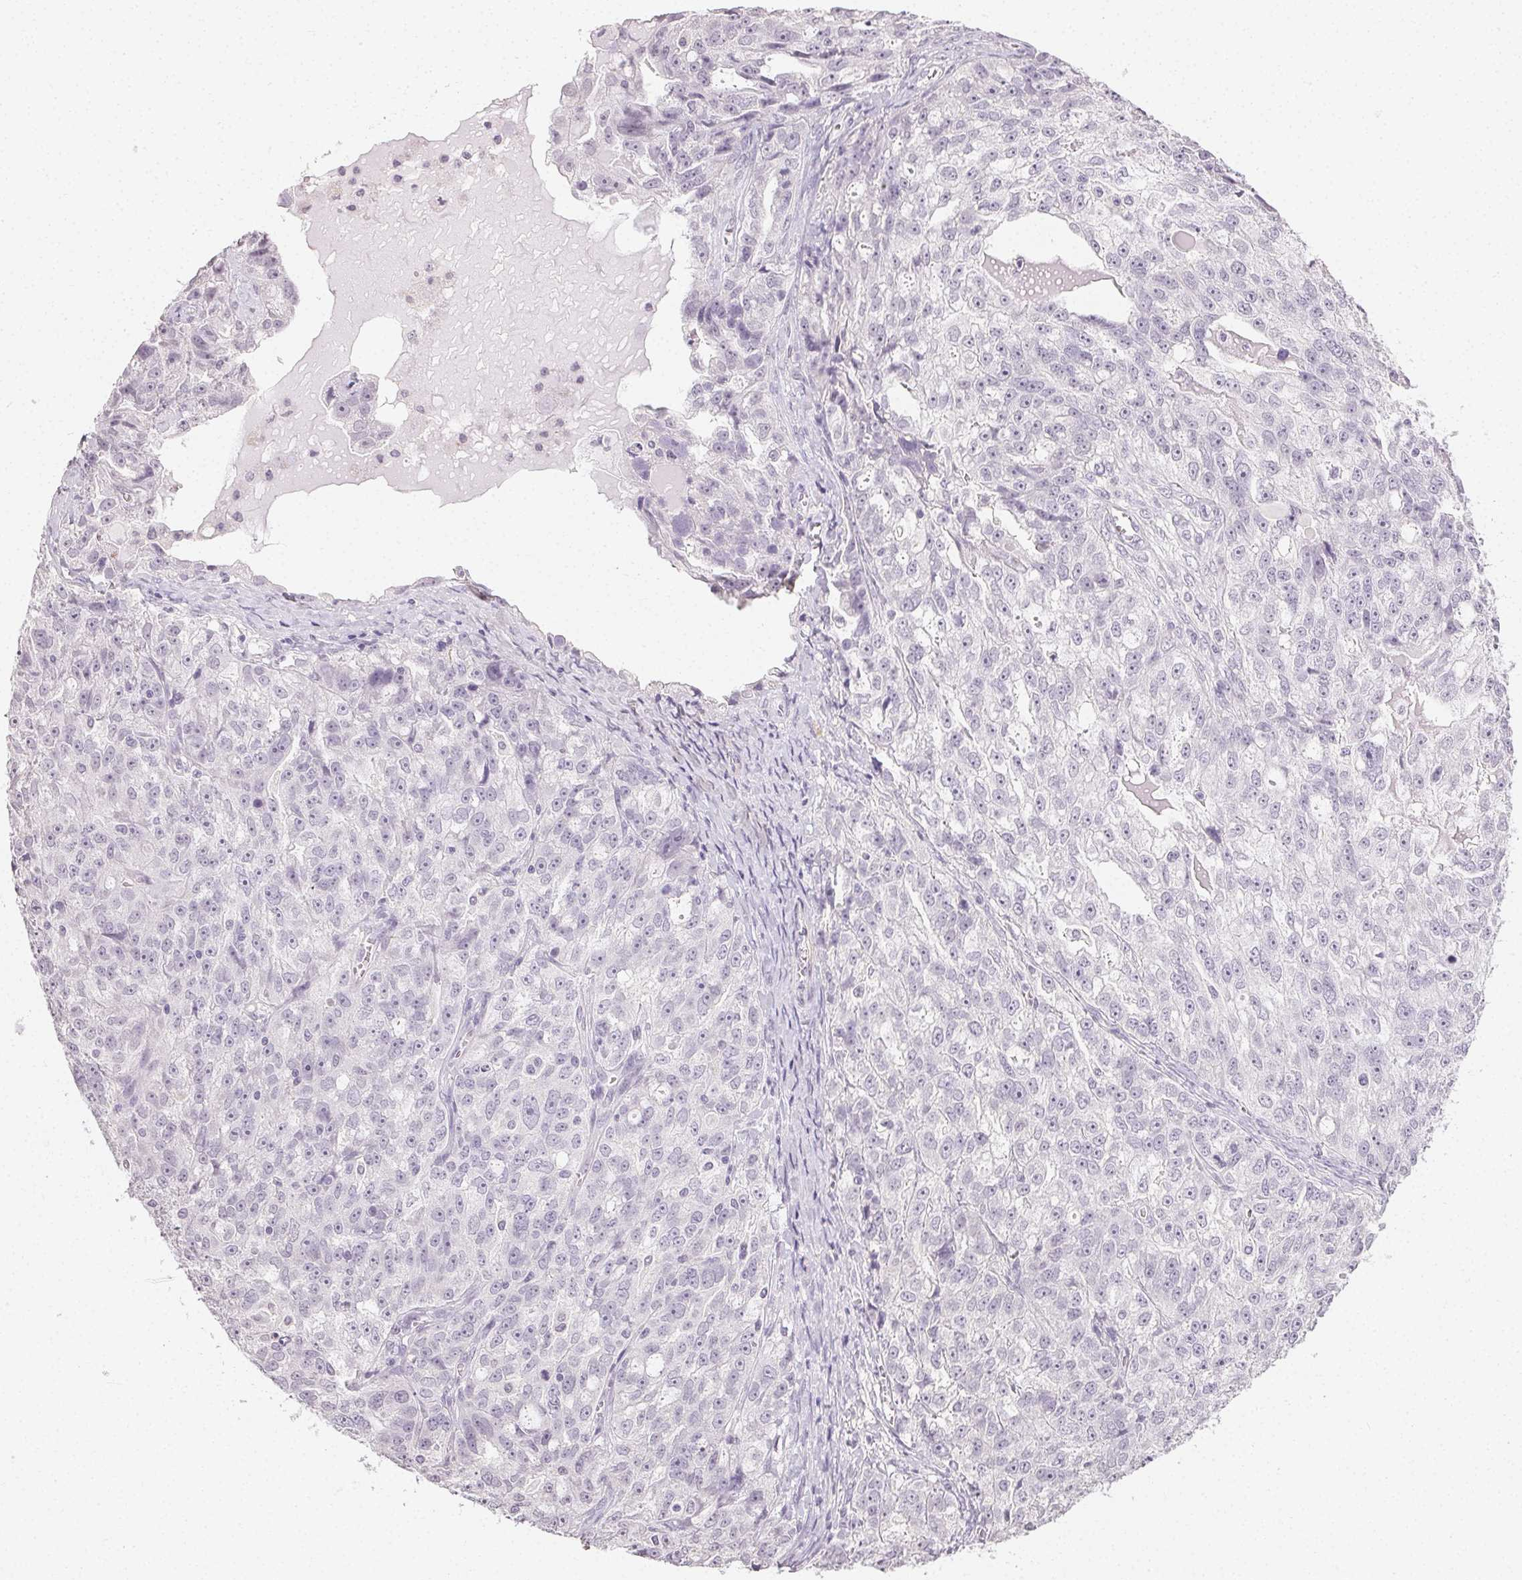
{"staining": {"intensity": "negative", "quantity": "none", "location": "none"}, "tissue": "ovarian cancer", "cell_type": "Tumor cells", "image_type": "cancer", "snomed": [{"axis": "morphology", "description": "Cystadenocarcinoma, serous, NOS"}, {"axis": "topography", "description": "Ovary"}], "caption": "IHC of human serous cystadenocarcinoma (ovarian) displays no staining in tumor cells.", "gene": "TMEM174", "patient": {"sex": "female", "age": 51}}